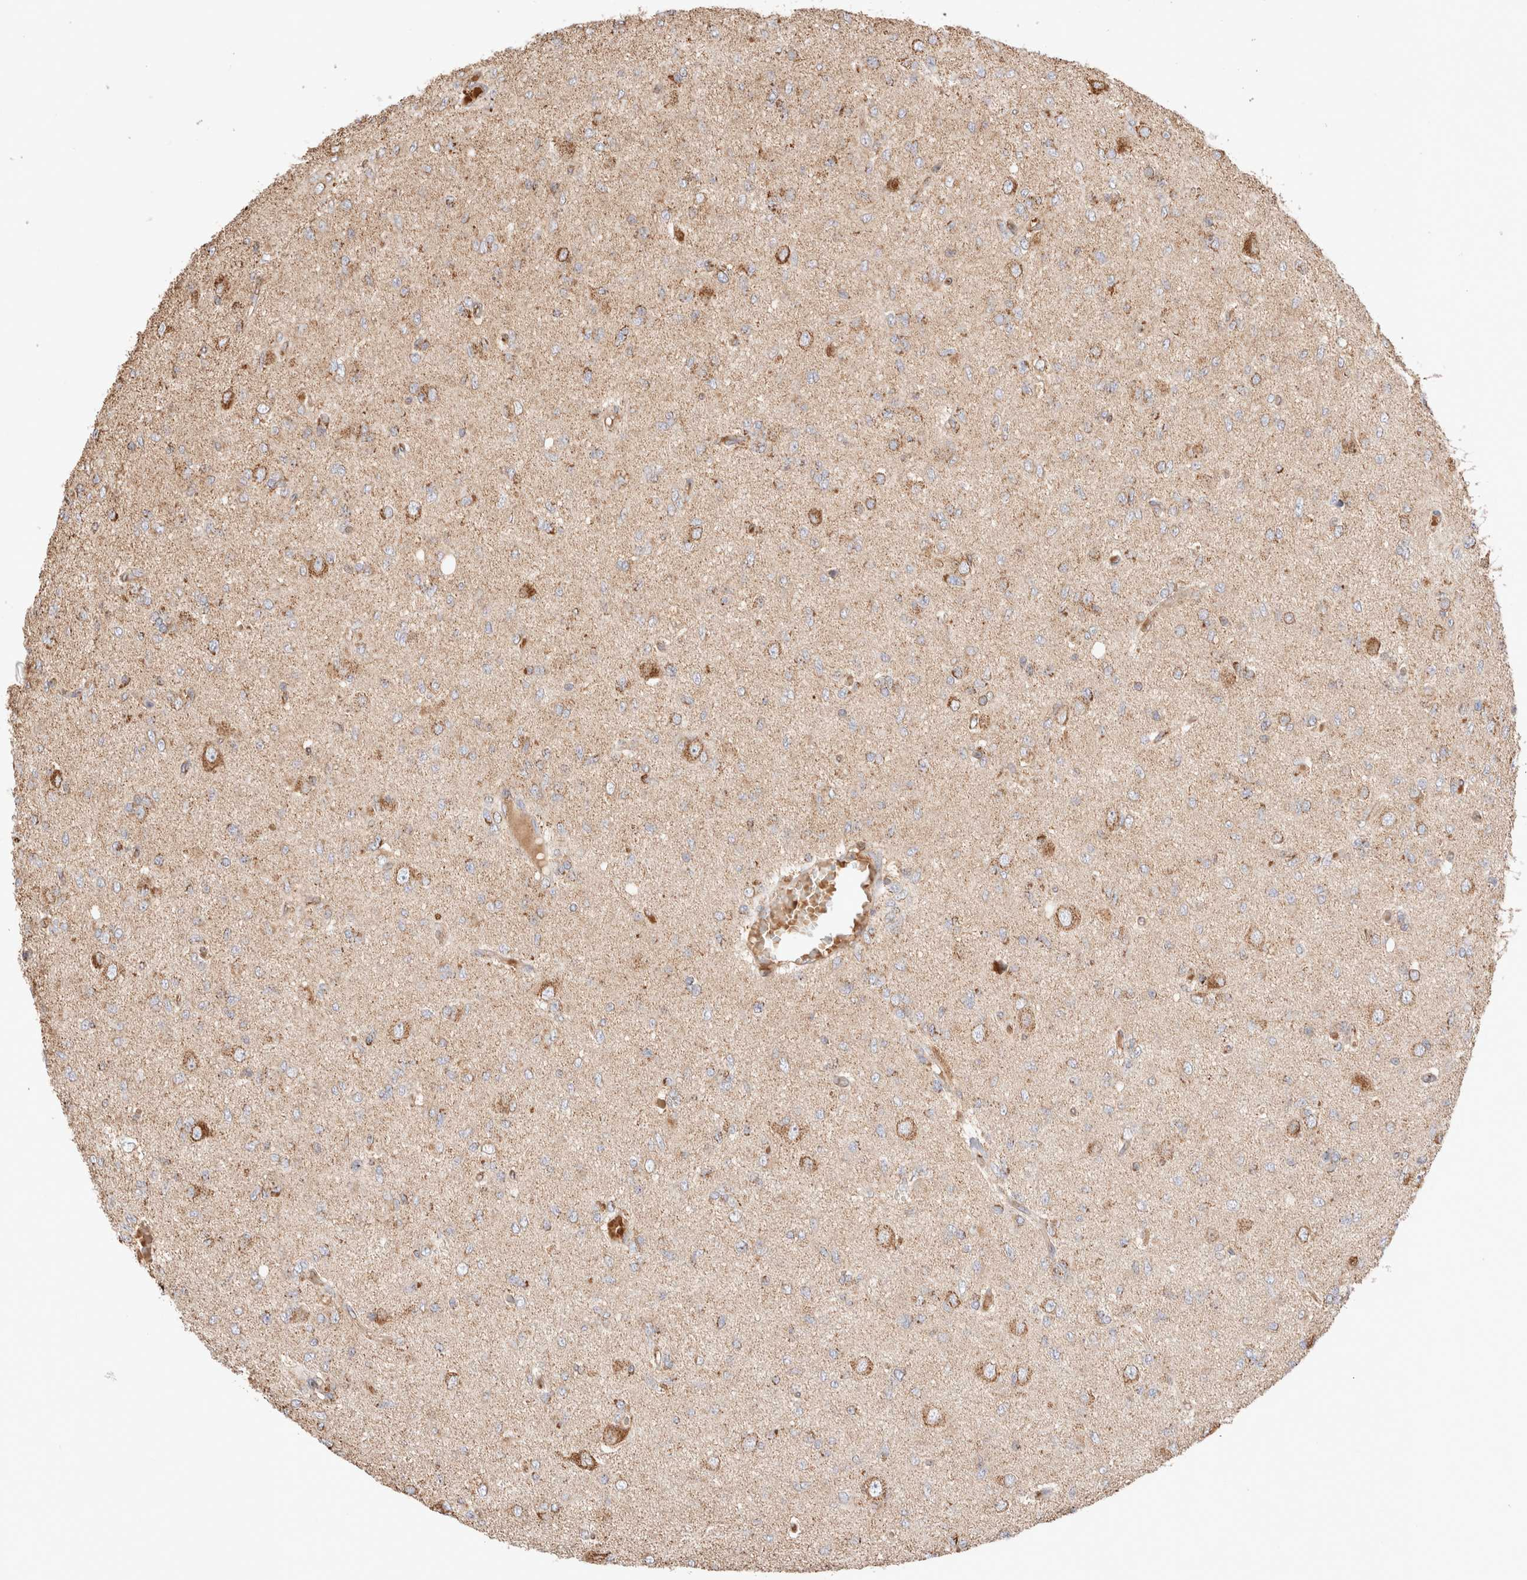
{"staining": {"intensity": "moderate", "quantity": "<25%", "location": "cytoplasmic/membranous"}, "tissue": "glioma", "cell_type": "Tumor cells", "image_type": "cancer", "snomed": [{"axis": "morphology", "description": "Glioma, malignant, High grade"}, {"axis": "topography", "description": "Brain"}], "caption": "Protein staining of glioma tissue reveals moderate cytoplasmic/membranous expression in about <25% of tumor cells.", "gene": "TMPPE", "patient": {"sex": "female", "age": 59}}